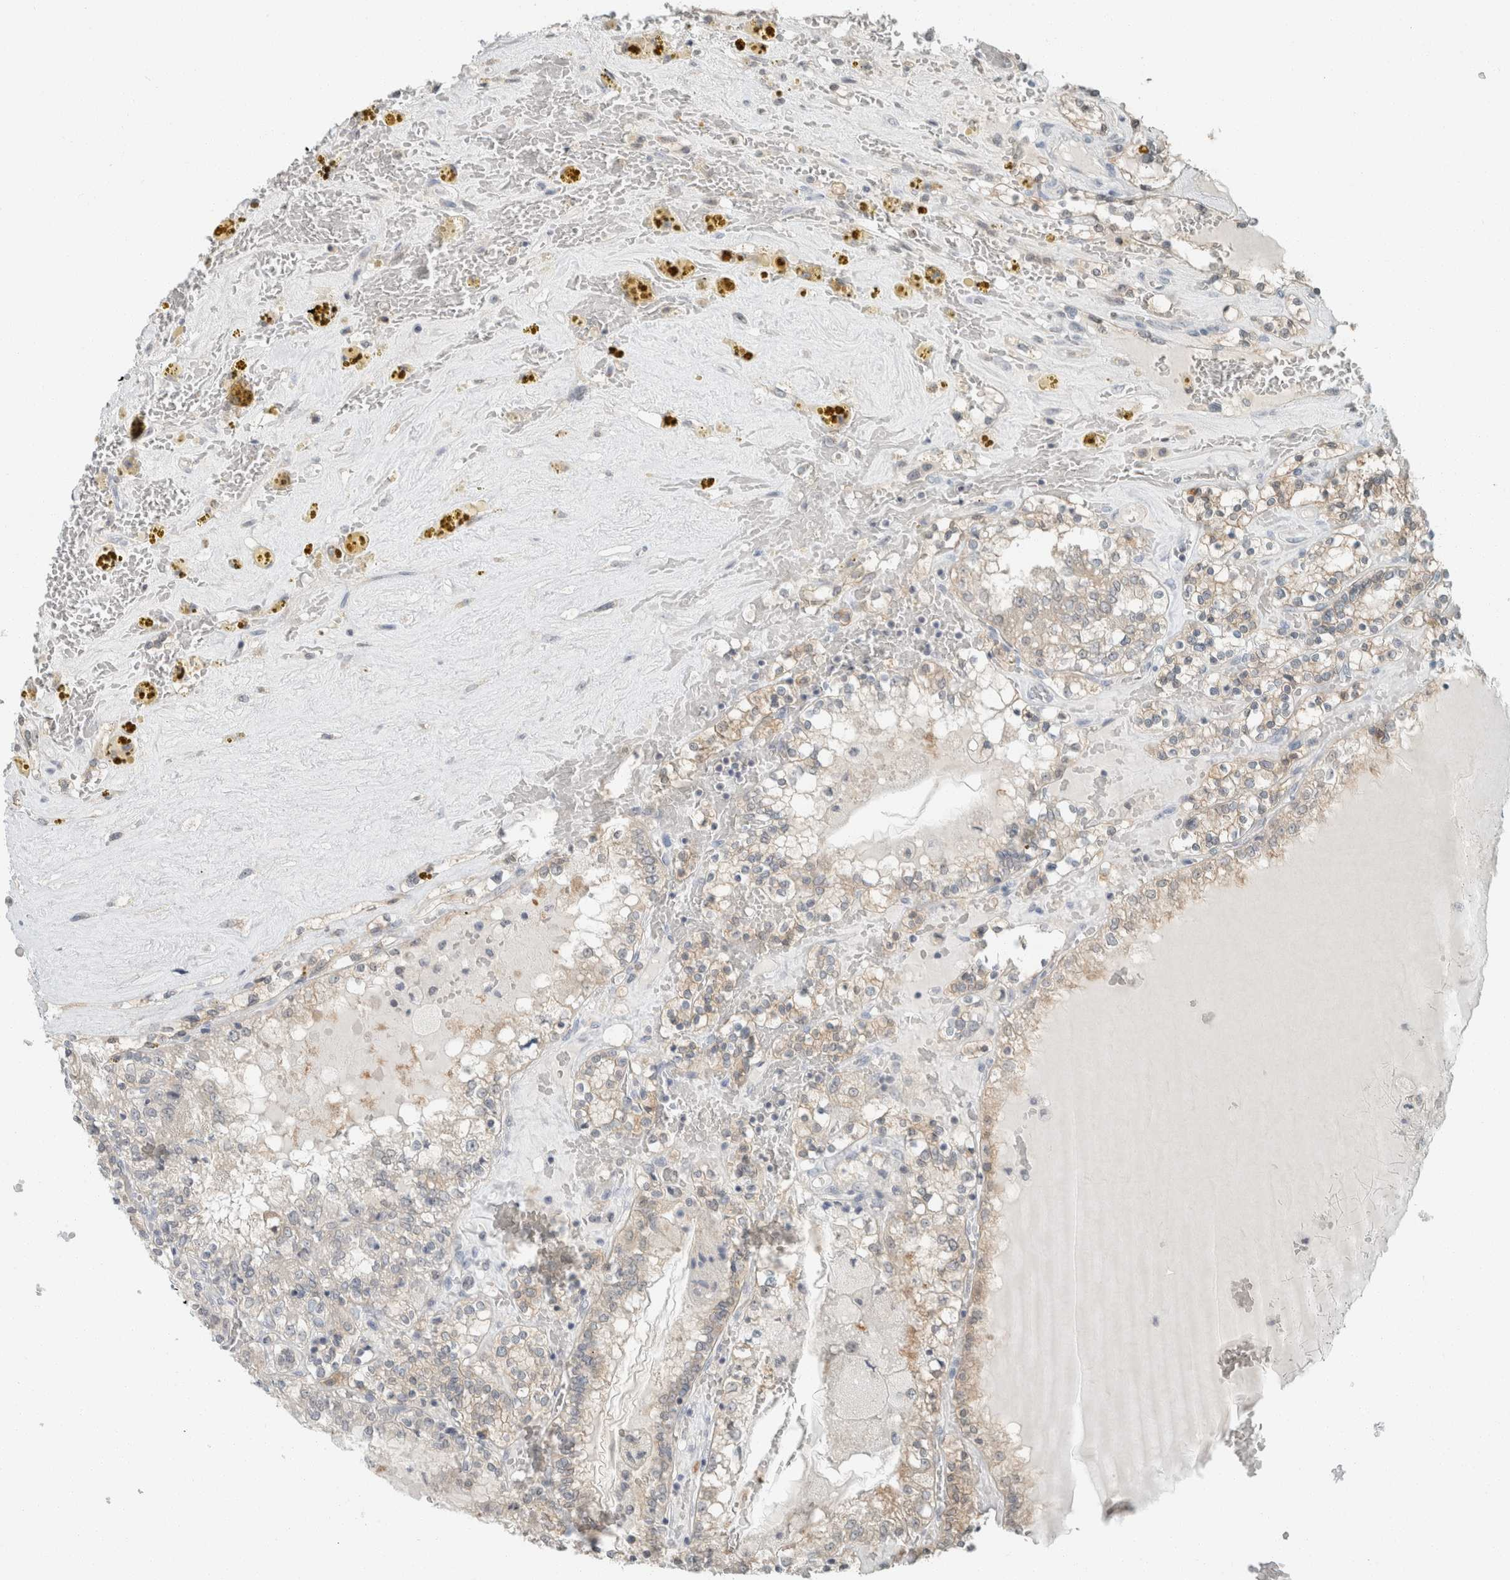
{"staining": {"intensity": "weak", "quantity": "<25%", "location": "cytoplasmic/membranous"}, "tissue": "renal cancer", "cell_type": "Tumor cells", "image_type": "cancer", "snomed": [{"axis": "morphology", "description": "Adenocarcinoma, NOS"}, {"axis": "topography", "description": "Kidney"}], "caption": "DAB immunohistochemical staining of adenocarcinoma (renal) displays no significant staining in tumor cells.", "gene": "TRIT1", "patient": {"sex": "female", "age": 56}}